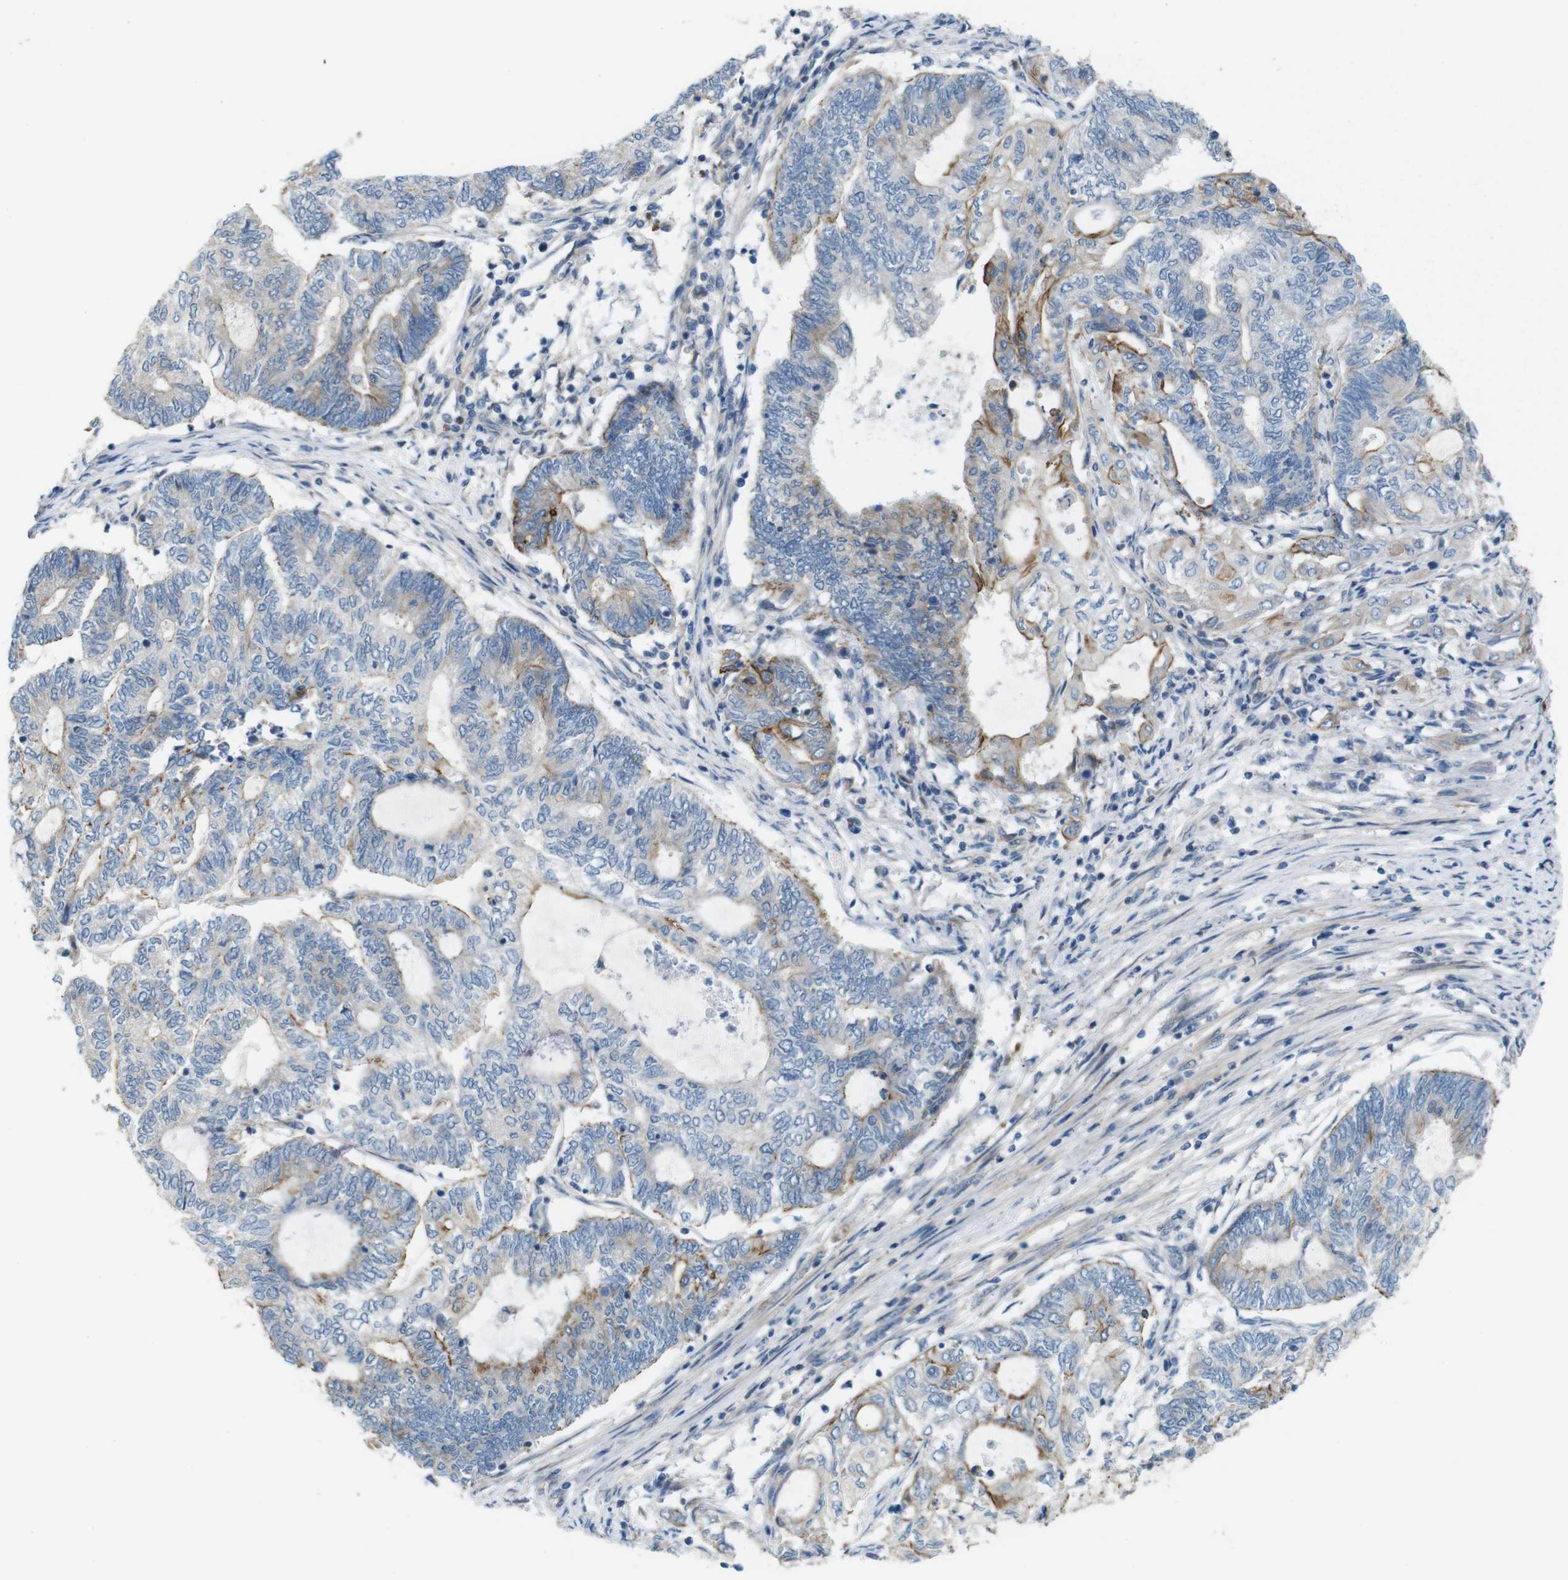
{"staining": {"intensity": "negative", "quantity": "none", "location": "none"}, "tissue": "endometrial cancer", "cell_type": "Tumor cells", "image_type": "cancer", "snomed": [{"axis": "morphology", "description": "Adenocarcinoma, NOS"}, {"axis": "topography", "description": "Uterus"}, {"axis": "topography", "description": "Endometrium"}], "caption": "Immunohistochemical staining of human adenocarcinoma (endometrial) displays no significant positivity in tumor cells. The staining is performed using DAB (3,3'-diaminobenzidine) brown chromogen with nuclei counter-stained in using hematoxylin.", "gene": "SKI", "patient": {"sex": "female", "age": 70}}